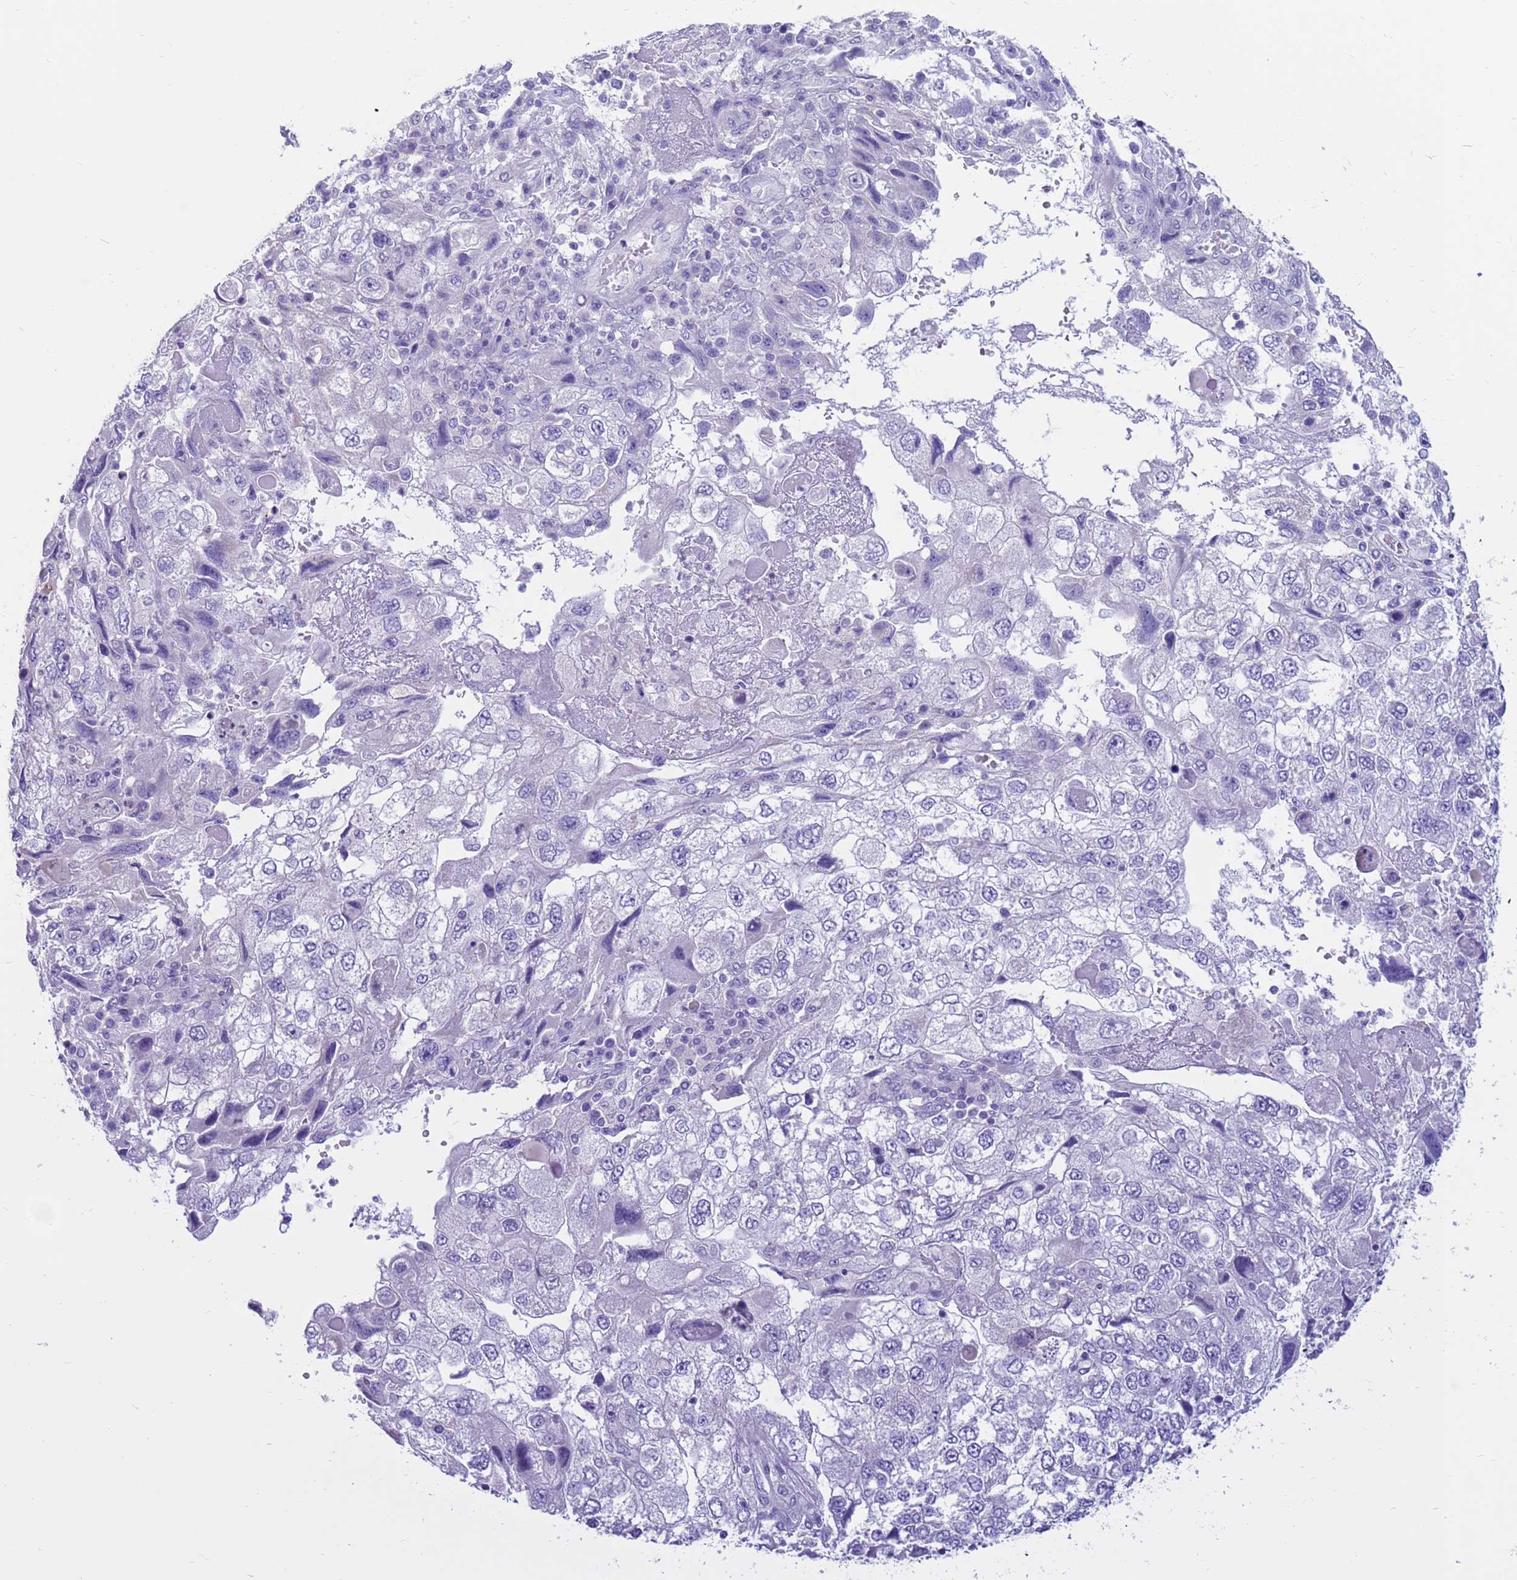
{"staining": {"intensity": "negative", "quantity": "none", "location": "none"}, "tissue": "endometrial cancer", "cell_type": "Tumor cells", "image_type": "cancer", "snomed": [{"axis": "morphology", "description": "Adenocarcinoma, NOS"}, {"axis": "topography", "description": "Endometrium"}], "caption": "High power microscopy histopathology image of an IHC micrograph of endometrial cancer, revealing no significant expression in tumor cells. The staining was performed using DAB to visualize the protein expression in brown, while the nuclei were stained in blue with hematoxylin (Magnification: 20x).", "gene": "PDE10A", "patient": {"sex": "female", "age": 49}}